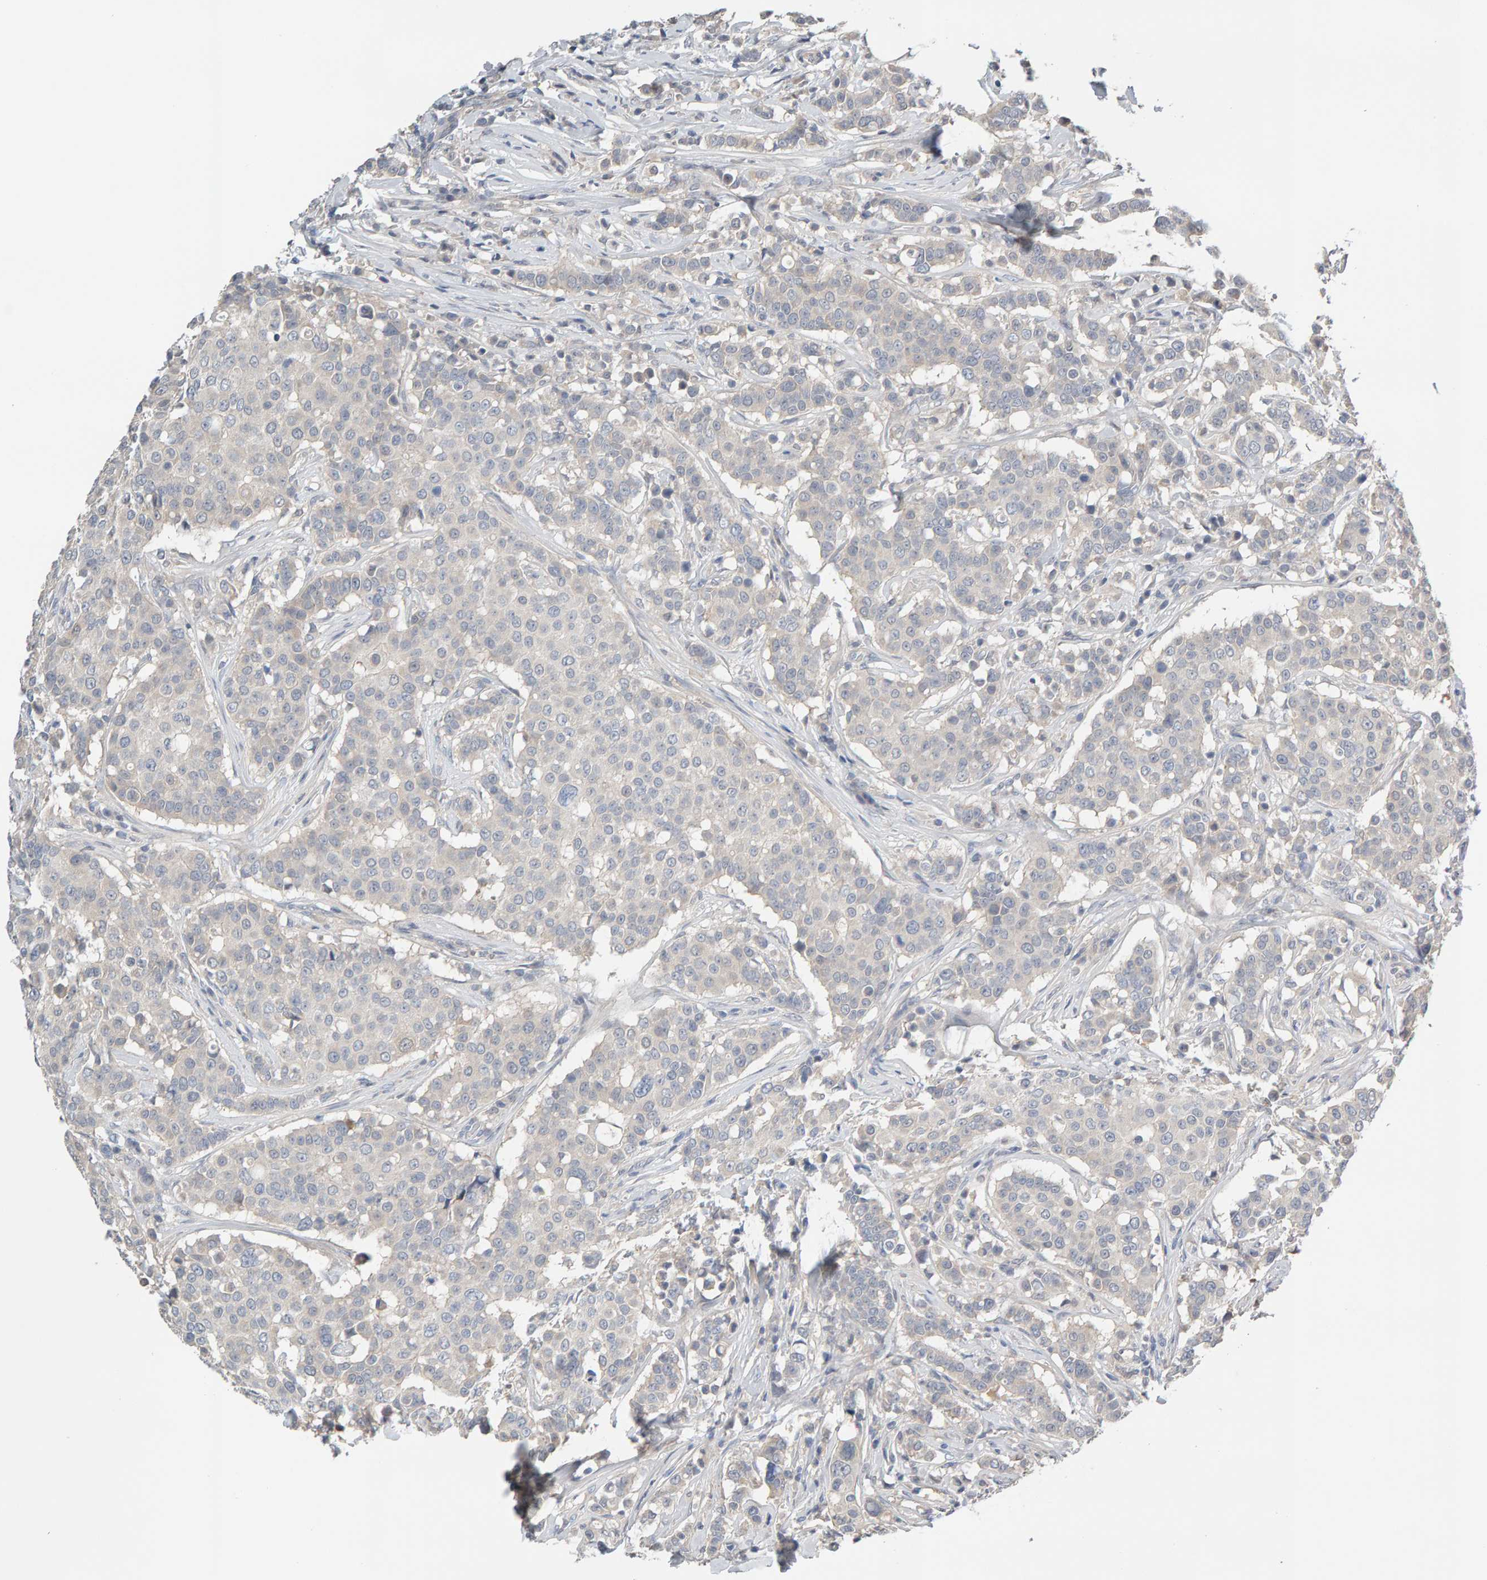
{"staining": {"intensity": "weak", "quantity": "<25%", "location": "cytoplasmic/membranous"}, "tissue": "breast cancer", "cell_type": "Tumor cells", "image_type": "cancer", "snomed": [{"axis": "morphology", "description": "Duct carcinoma"}, {"axis": "topography", "description": "Breast"}], "caption": "Image shows no protein expression in tumor cells of breast intraductal carcinoma tissue. (Stains: DAB IHC with hematoxylin counter stain, Microscopy: brightfield microscopy at high magnification).", "gene": "GFUS", "patient": {"sex": "female", "age": 27}}